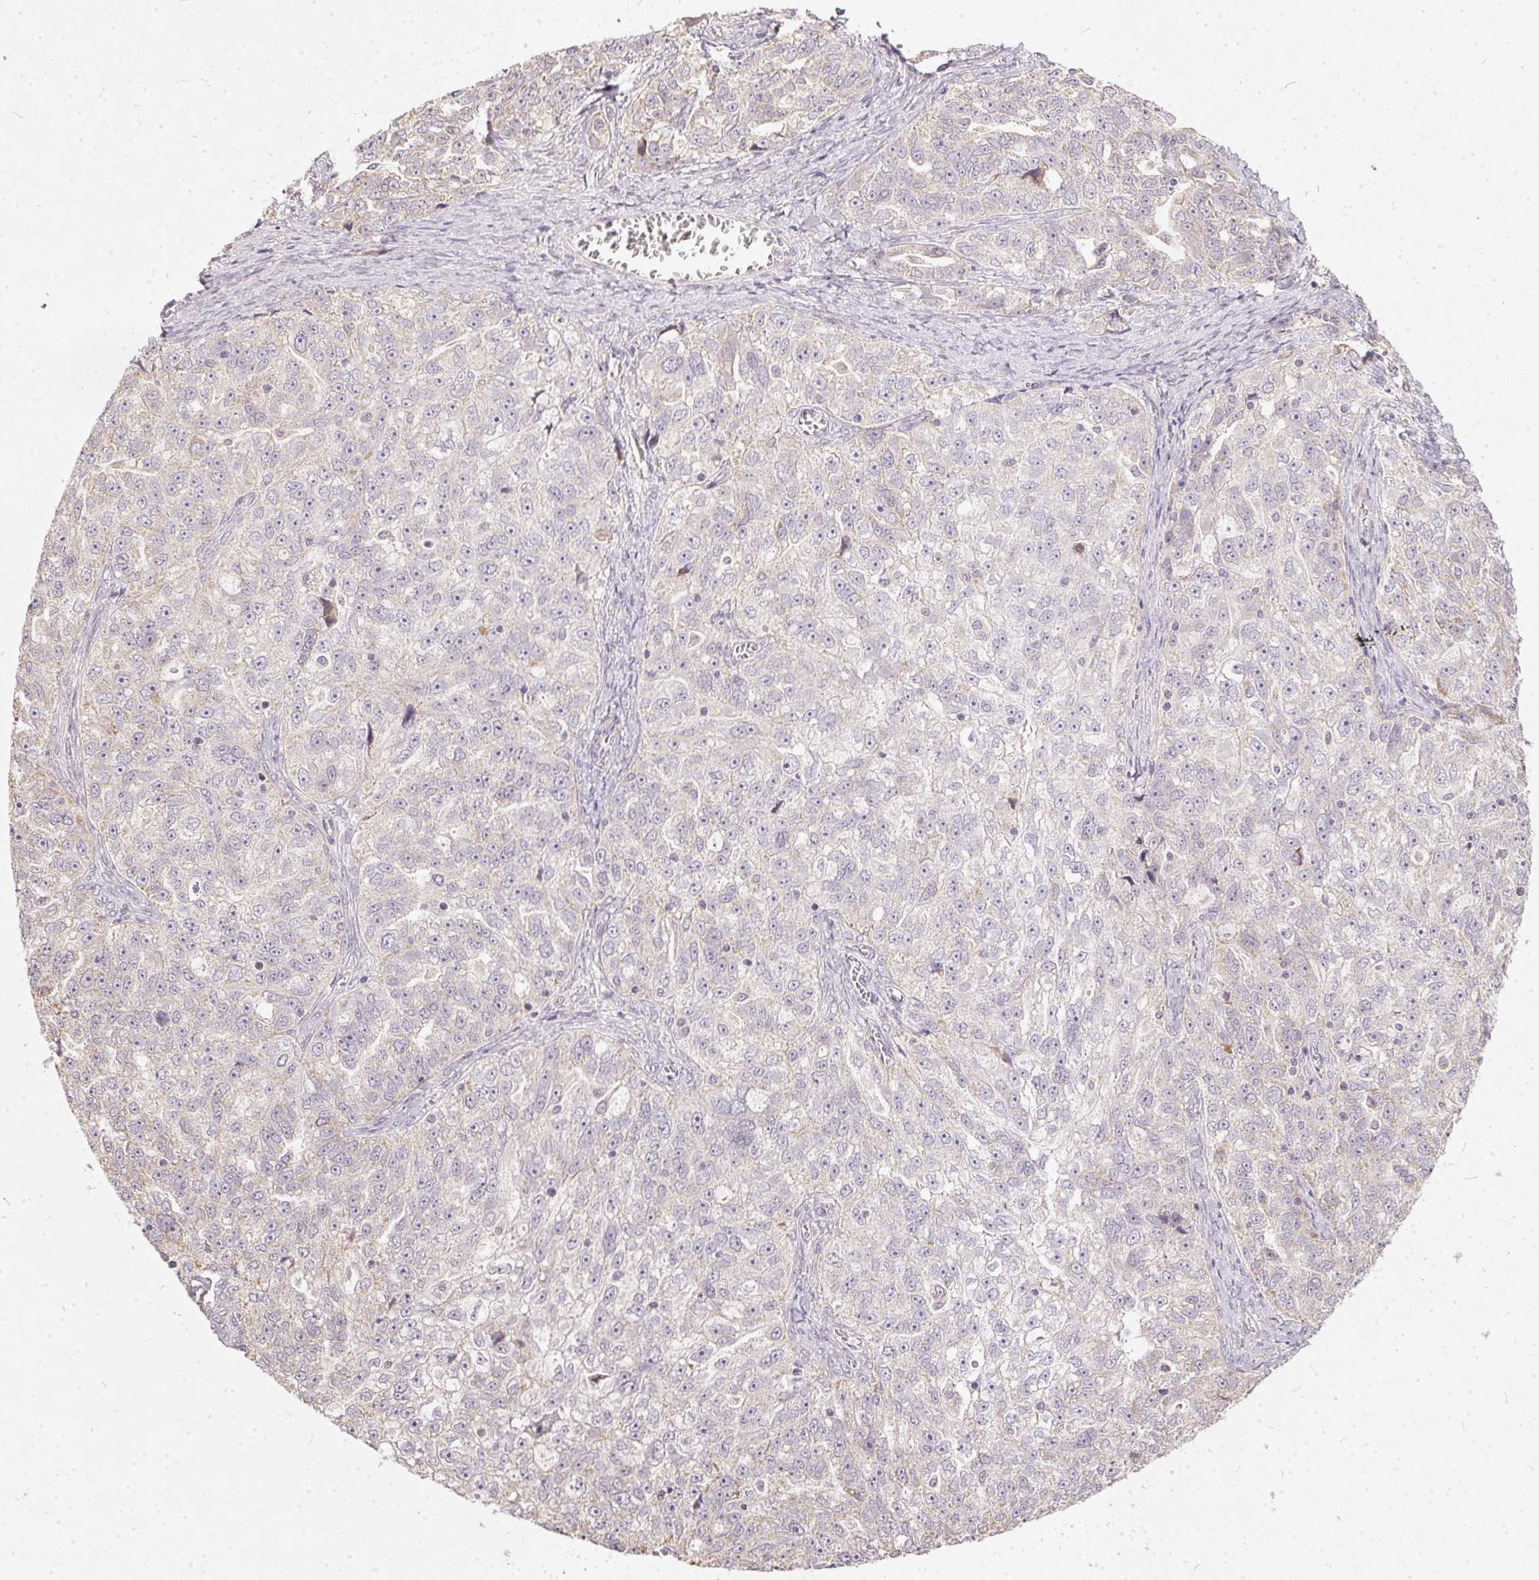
{"staining": {"intensity": "negative", "quantity": "none", "location": "none"}, "tissue": "ovarian cancer", "cell_type": "Tumor cells", "image_type": "cancer", "snomed": [{"axis": "morphology", "description": "Cystadenocarcinoma, serous, NOS"}, {"axis": "topography", "description": "Ovary"}], "caption": "Immunohistochemistry image of neoplastic tissue: human ovarian cancer stained with DAB reveals no significant protein staining in tumor cells.", "gene": "VWA5B2", "patient": {"sex": "female", "age": 51}}